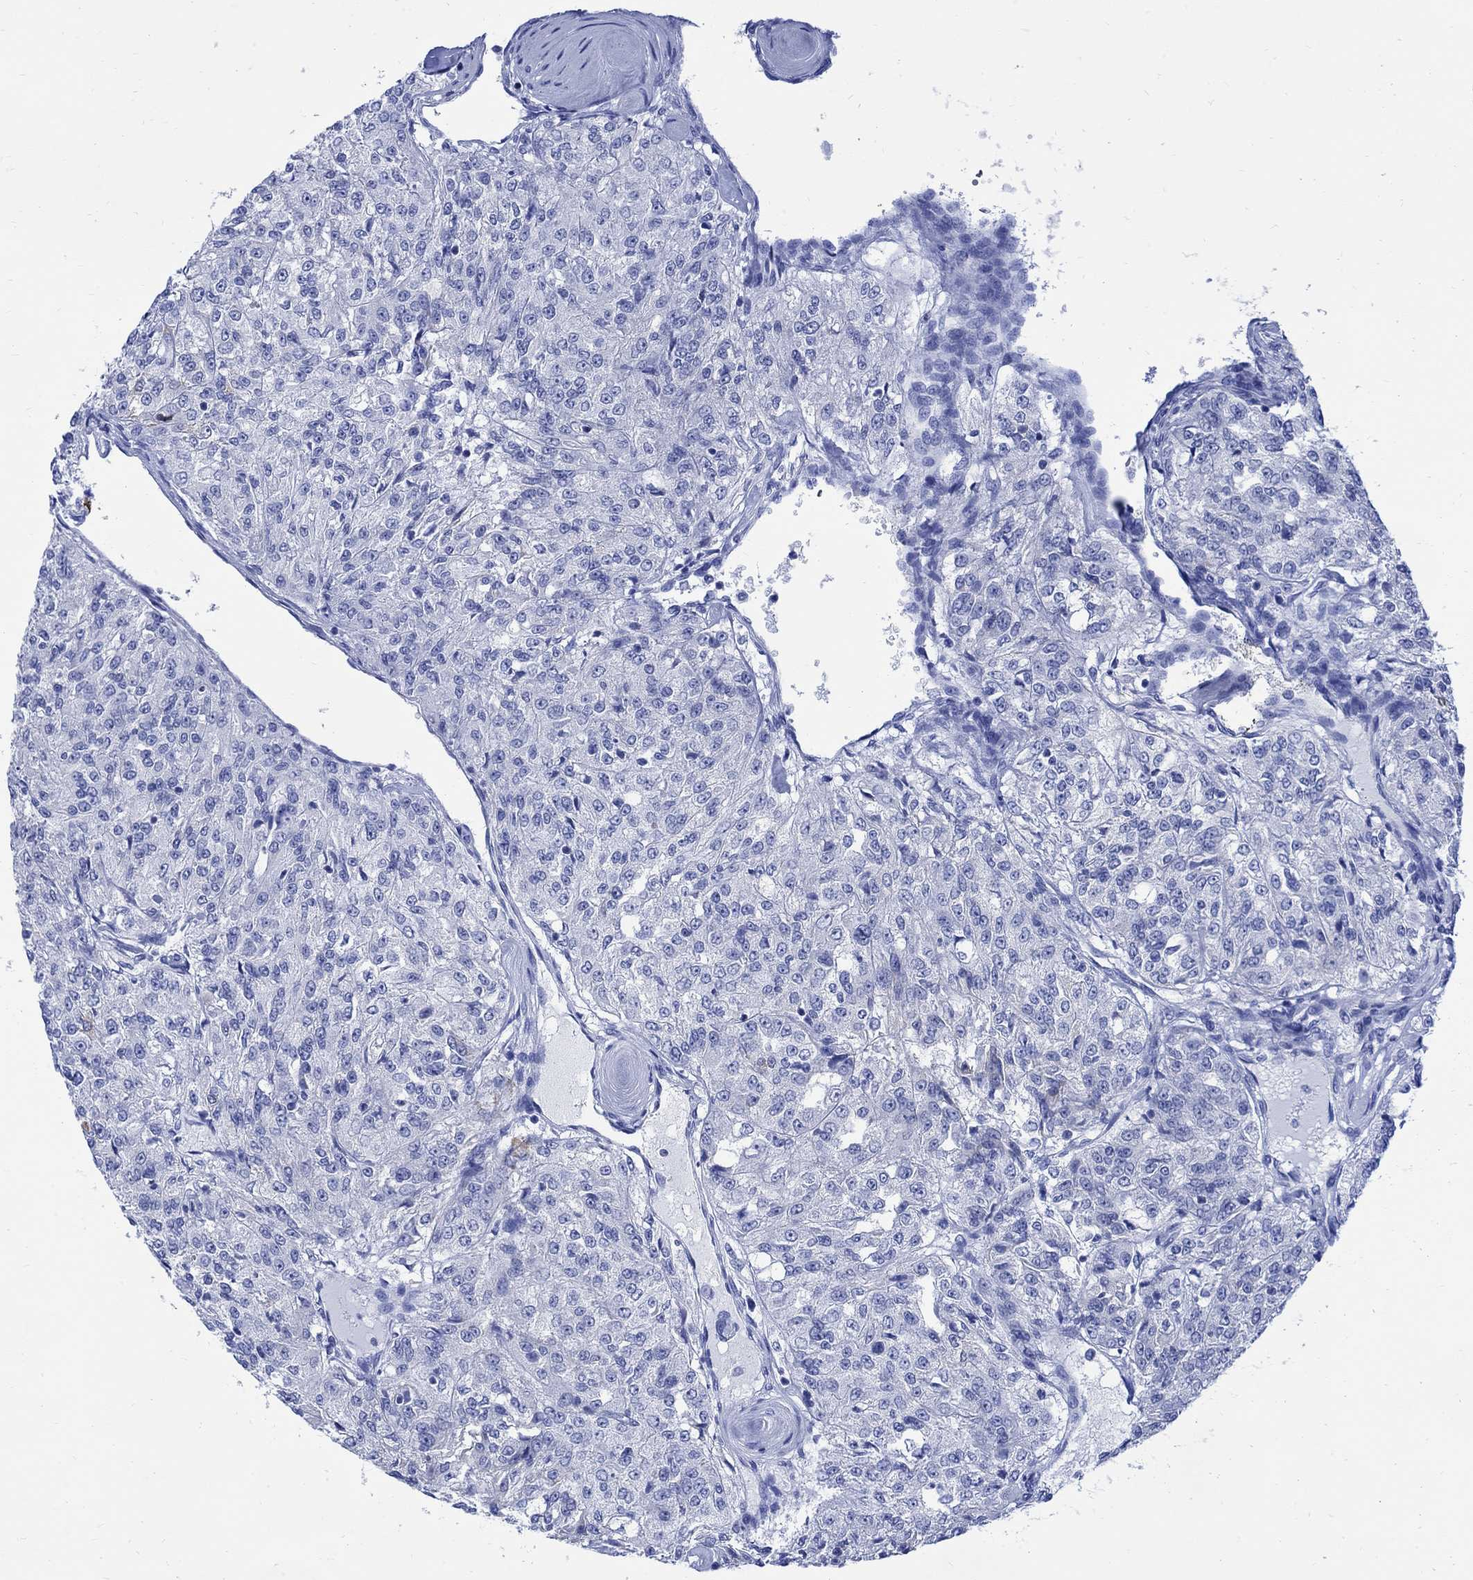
{"staining": {"intensity": "negative", "quantity": "none", "location": "none"}, "tissue": "renal cancer", "cell_type": "Tumor cells", "image_type": "cancer", "snomed": [{"axis": "morphology", "description": "Adenocarcinoma, NOS"}, {"axis": "topography", "description": "Kidney"}], "caption": "DAB (3,3'-diaminobenzidine) immunohistochemical staining of human renal adenocarcinoma shows no significant expression in tumor cells. (DAB (3,3'-diaminobenzidine) immunohistochemistry (IHC) with hematoxylin counter stain).", "gene": "CPLX2", "patient": {"sex": "female", "age": 63}}